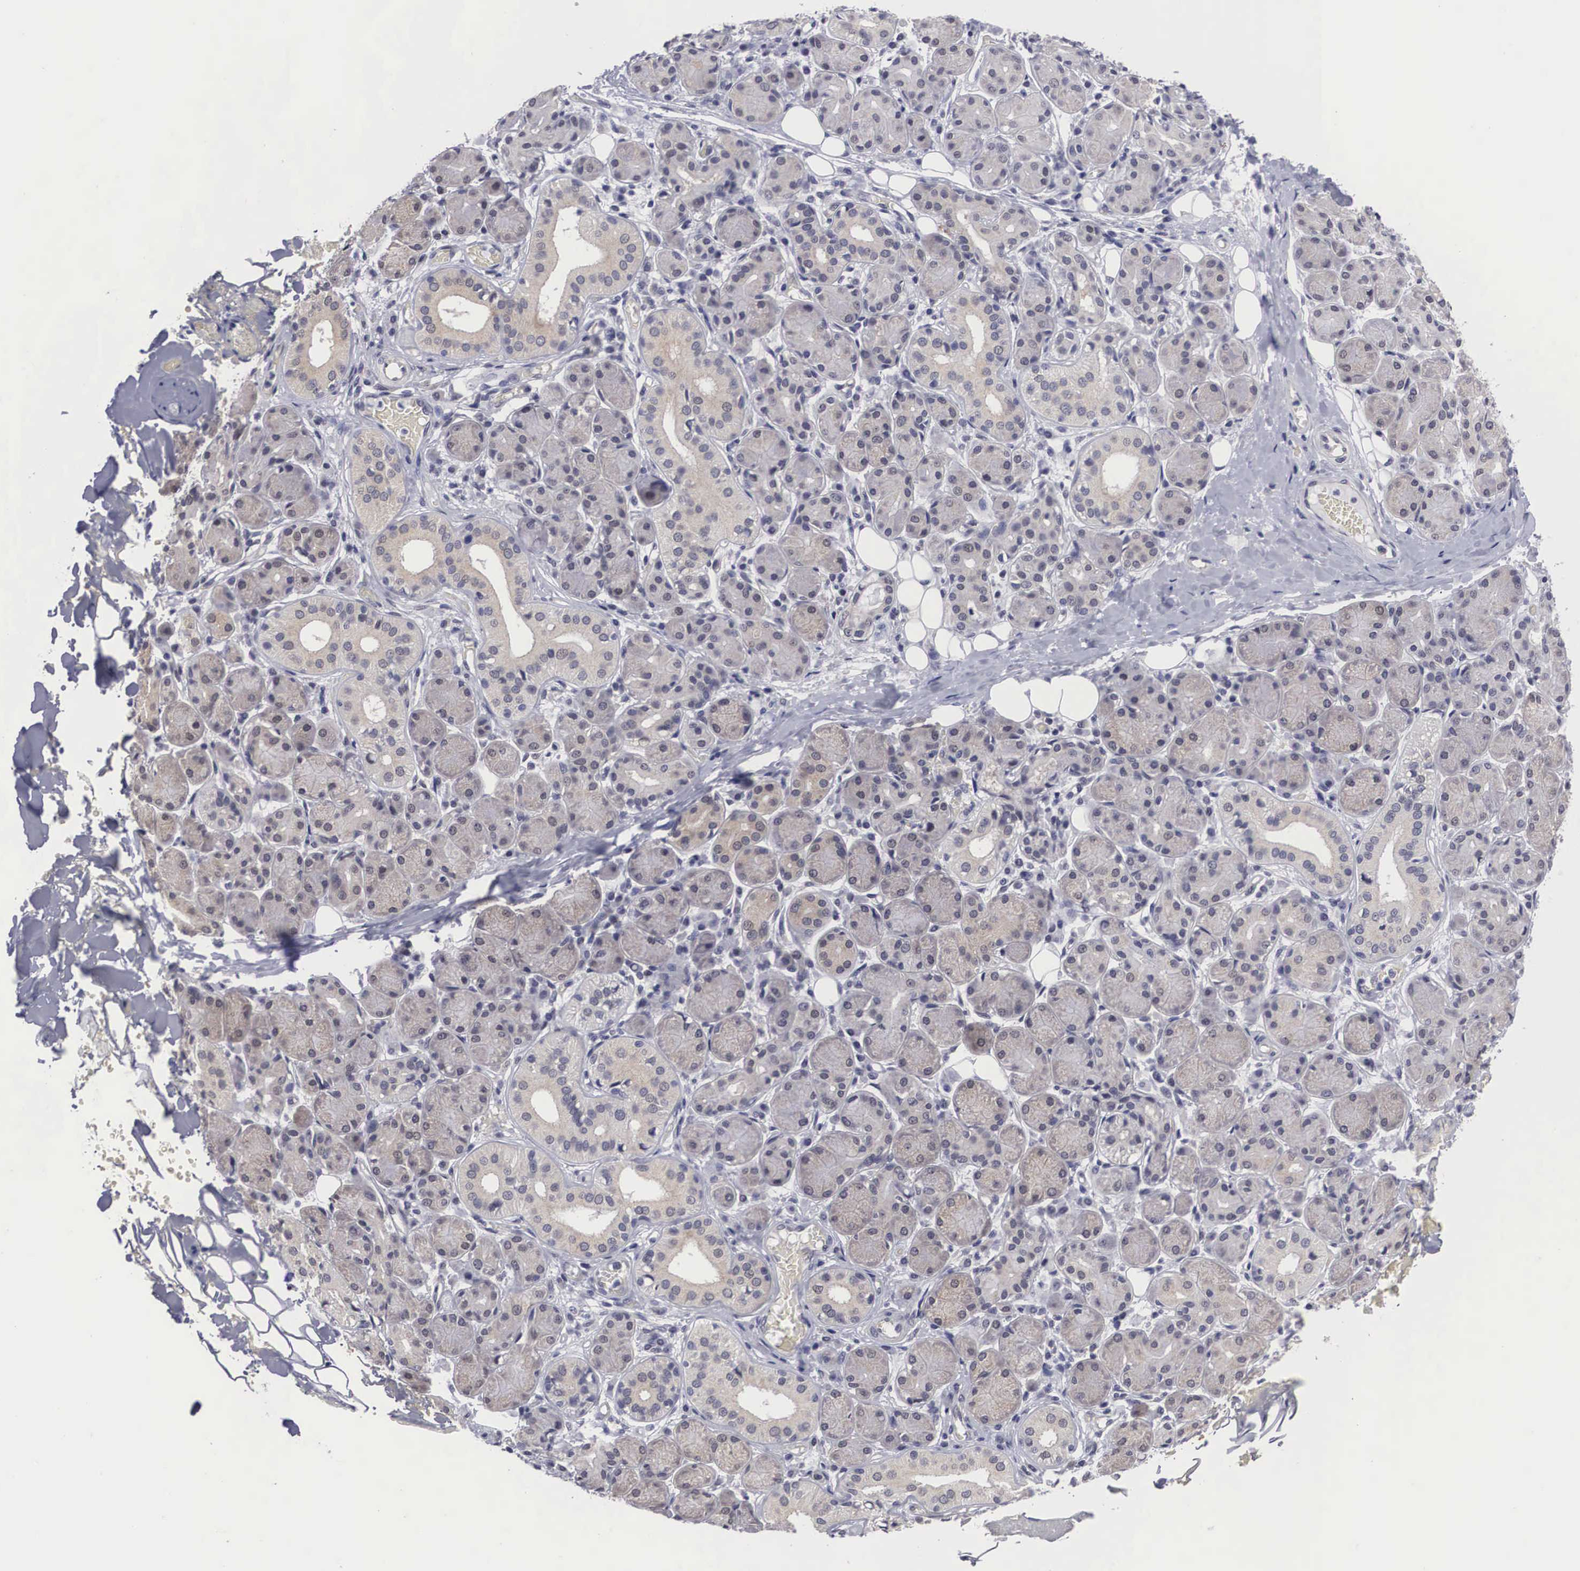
{"staining": {"intensity": "weak", "quantity": "25%-75%", "location": "cytoplasmic/membranous"}, "tissue": "salivary gland", "cell_type": "Glandular cells", "image_type": "normal", "snomed": [{"axis": "morphology", "description": "Normal tissue, NOS"}, {"axis": "topography", "description": "Salivary gland"}, {"axis": "topography", "description": "Peripheral nerve tissue"}], "caption": "Weak cytoplasmic/membranous staining is seen in approximately 25%-75% of glandular cells in benign salivary gland. (IHC, brightfield microscopy, high magnification).", "gene": "OTX2", "patient": {"sex": "male", "age": 62}}